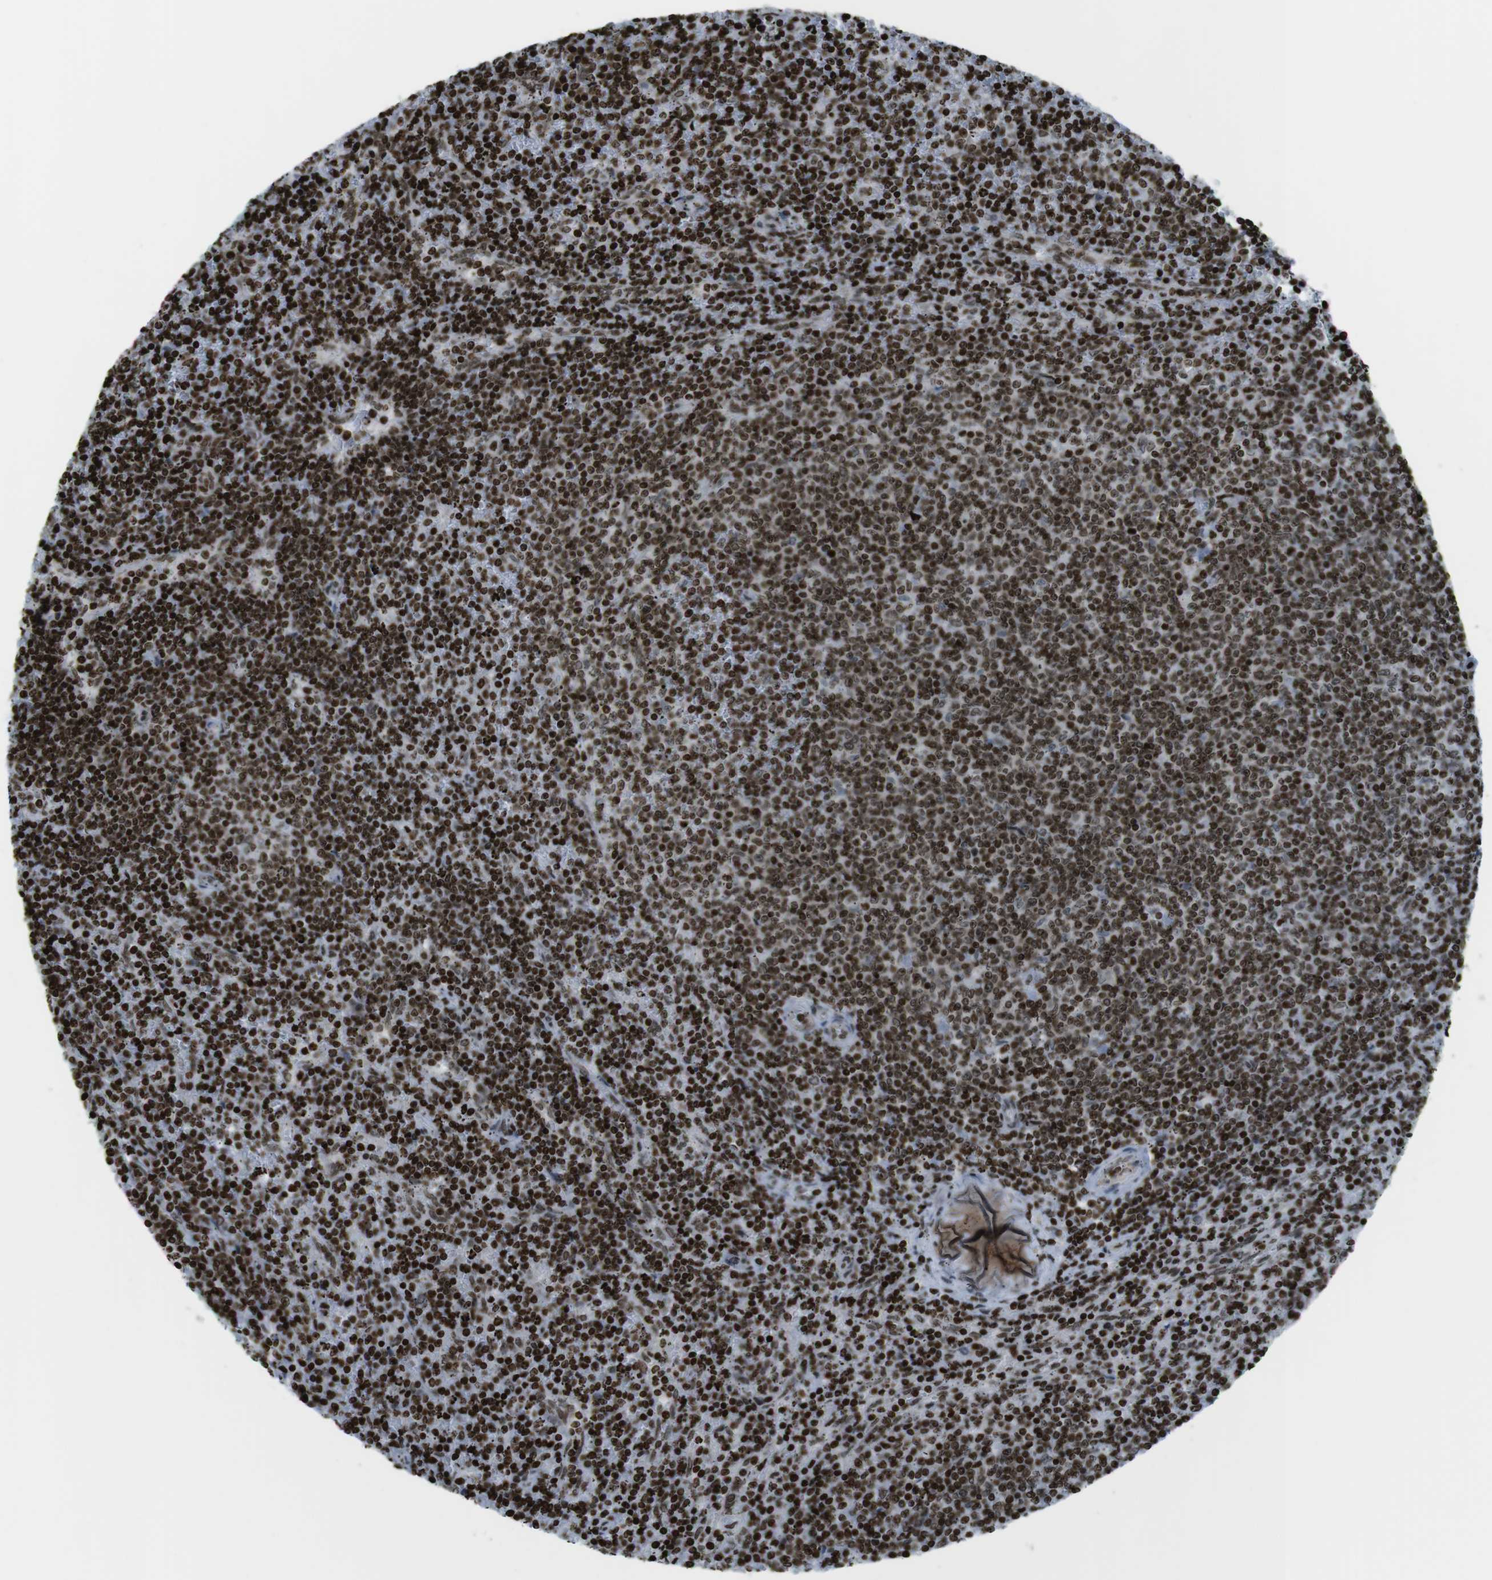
{"staining": {"intensity": "strong", "quantity": ">75%", "location": "nuclear"}, "tissue": "lymphoma", "cell_type": "Tumor cells", "image_type": "cancer", "snomed": [{"axis": "morphology", "description": "Malignant lymphoma, non-Hodgkin's type, Low grade"}, {"axis": "topography", "description": "Spleen"}], "caption": "This micrograph reveals lymphoma stained with immunohistochemistry (IHC) to label a protein in brown. The nuclear of tumor cells show strong positivity for the protein. Nuclei are counter-stained blue.", "gene": "H2AC8", "patient": {"sex": "female", "age": 50}}